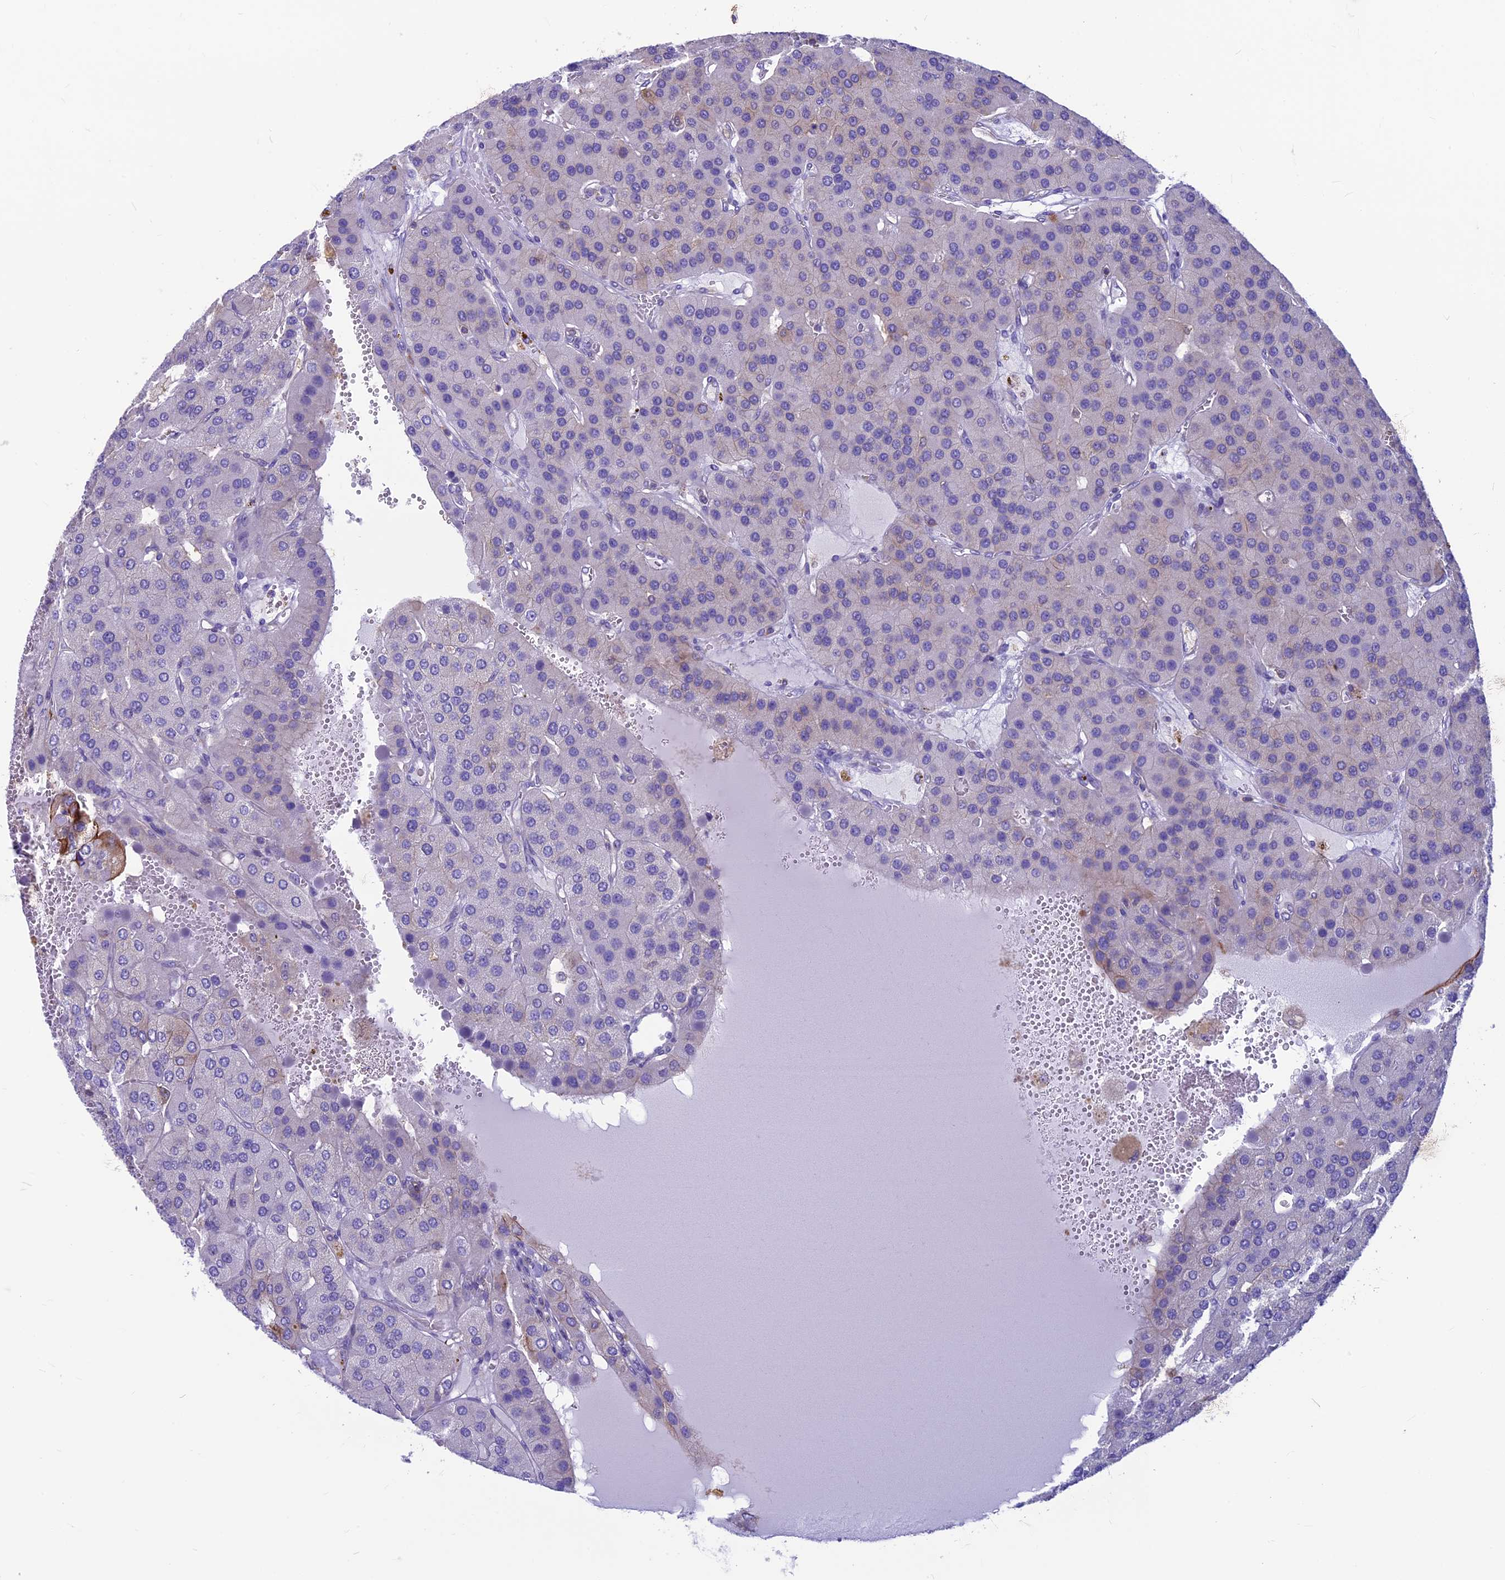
{"staining": {"intensity": "negative", "quantity": "none", "location": "none"}, "tissue": "parathyroid gland", "cell_type": "Glandular cells", "image_type": "normal", "snomed": [{"axis": "morphology", "description": "Normal tissue, NOS"}, {"axis": "morphology", "description": "Adenoma, NOS"}, {"axis": "topography", "description": "Parathyroid gland"}], "caption": "An immunohistochemistry histopathology image of benign parathyroid gland is shown. There is no staining in glandular cells of parathyroid gland. The staining was performed using DAB (3,3'-diaminobenzidine) to visualize the protein expression in brown, while the nuclei were stained in blue with hematoxylin (Magnification: 20x).", "gene": "CDAN1", "patient": {"sex": "female", "age": 86}}